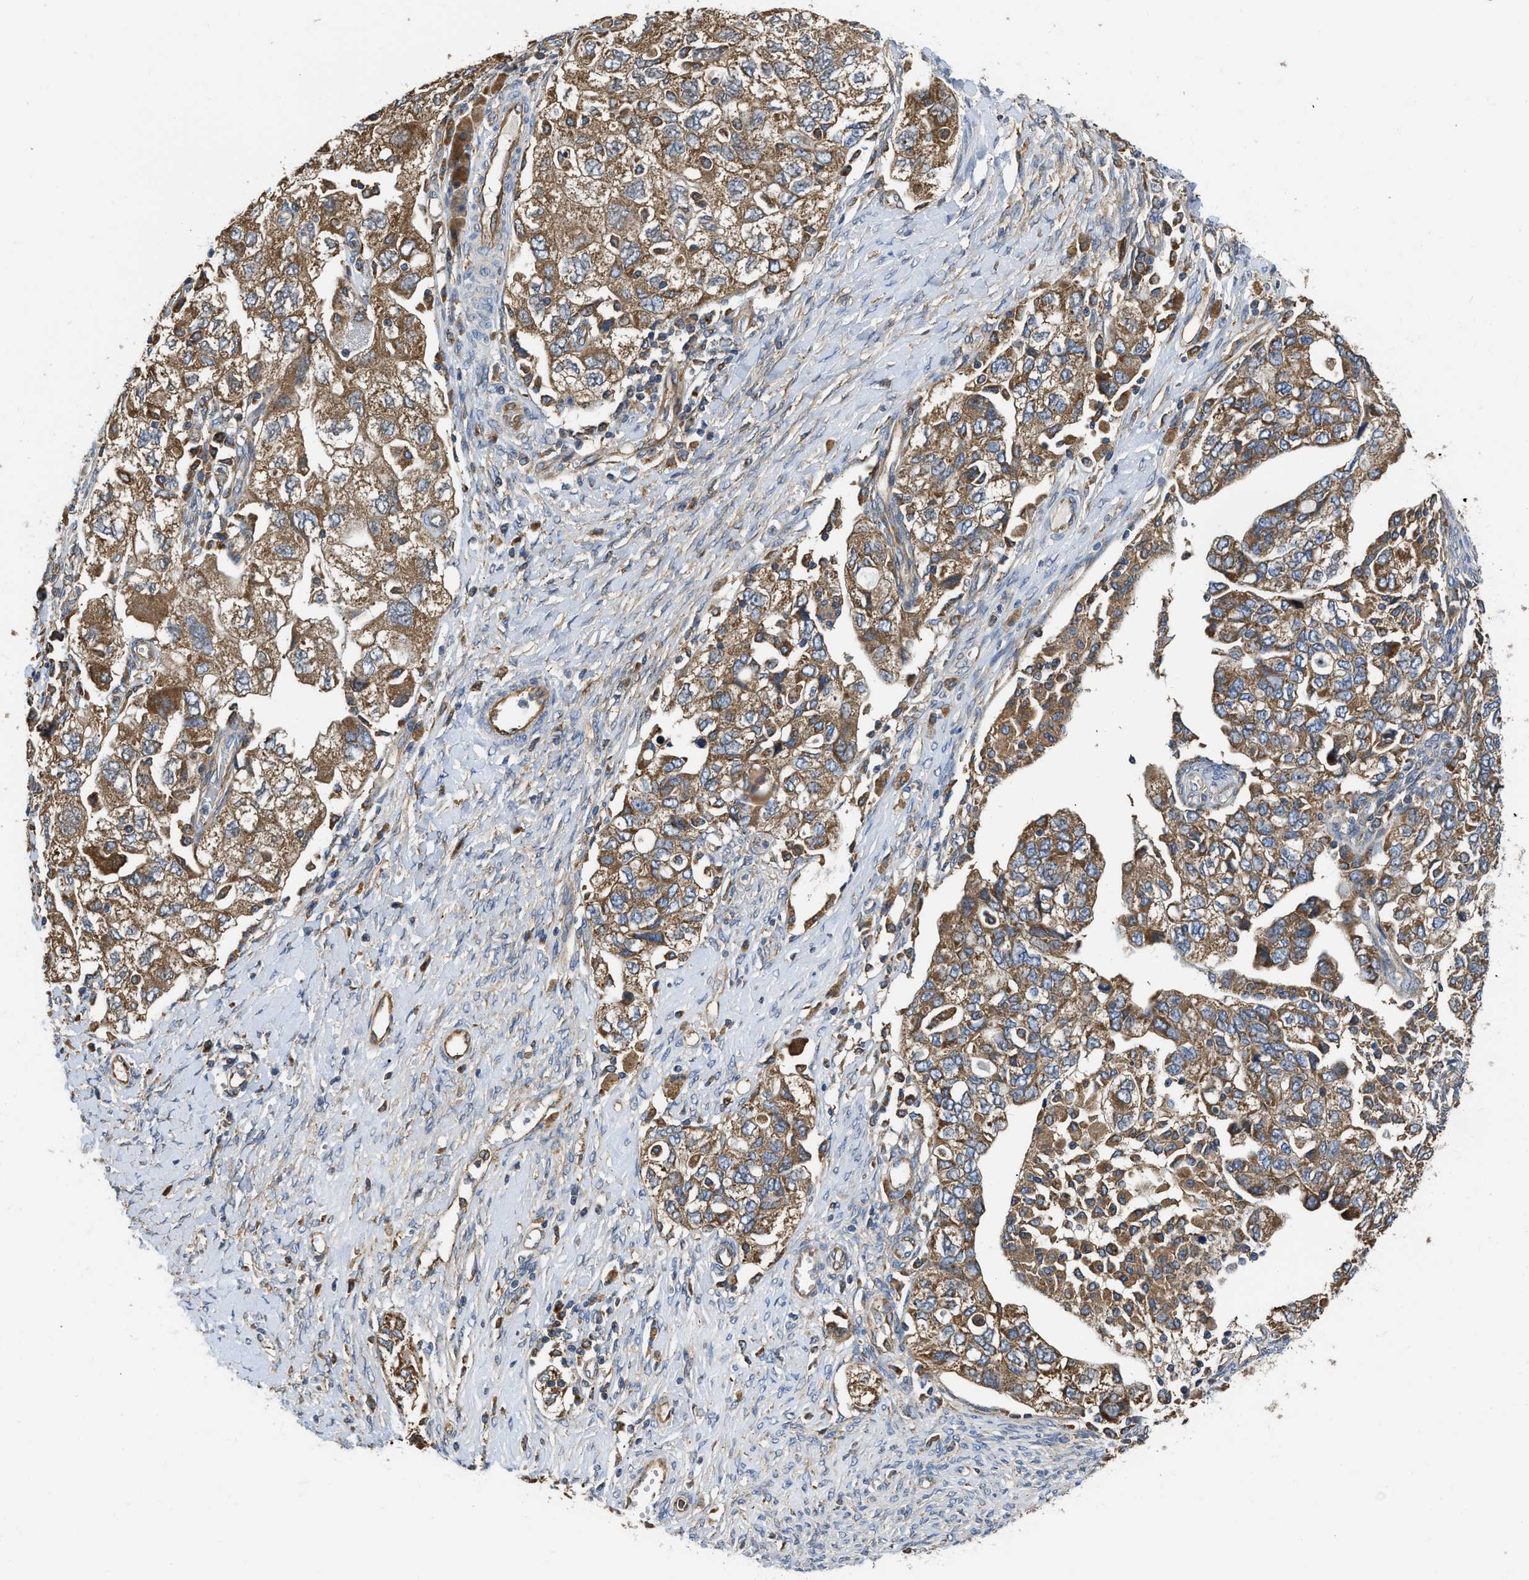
{"staining": {"intensity": "moderate", "quantity": ">75%", "location": "cytoplasmic/membranous"}, "tissue": "ovarian cancer", "cell_type": "Tumor cells", "image_type": "cancer", "snomed": [{"axis": "morphology", "description": "Carcinoma, NOS"}, {"axis": "morphology", "description": "Cystadenocarcinoma, serous, NOS"}, {"axis": "topography", "description": "Ovary"}], "caption": "Immunohistochemistry histopathology image of serous cystadenocarcinoma (ovarian) stained for a protein (brown), which reveals medium levels of moderate cytoplasmic/membranous expression in about >75% of tumor cells.", "gene": "FLNB", "patient": {"sex": "female", "age": 69}}